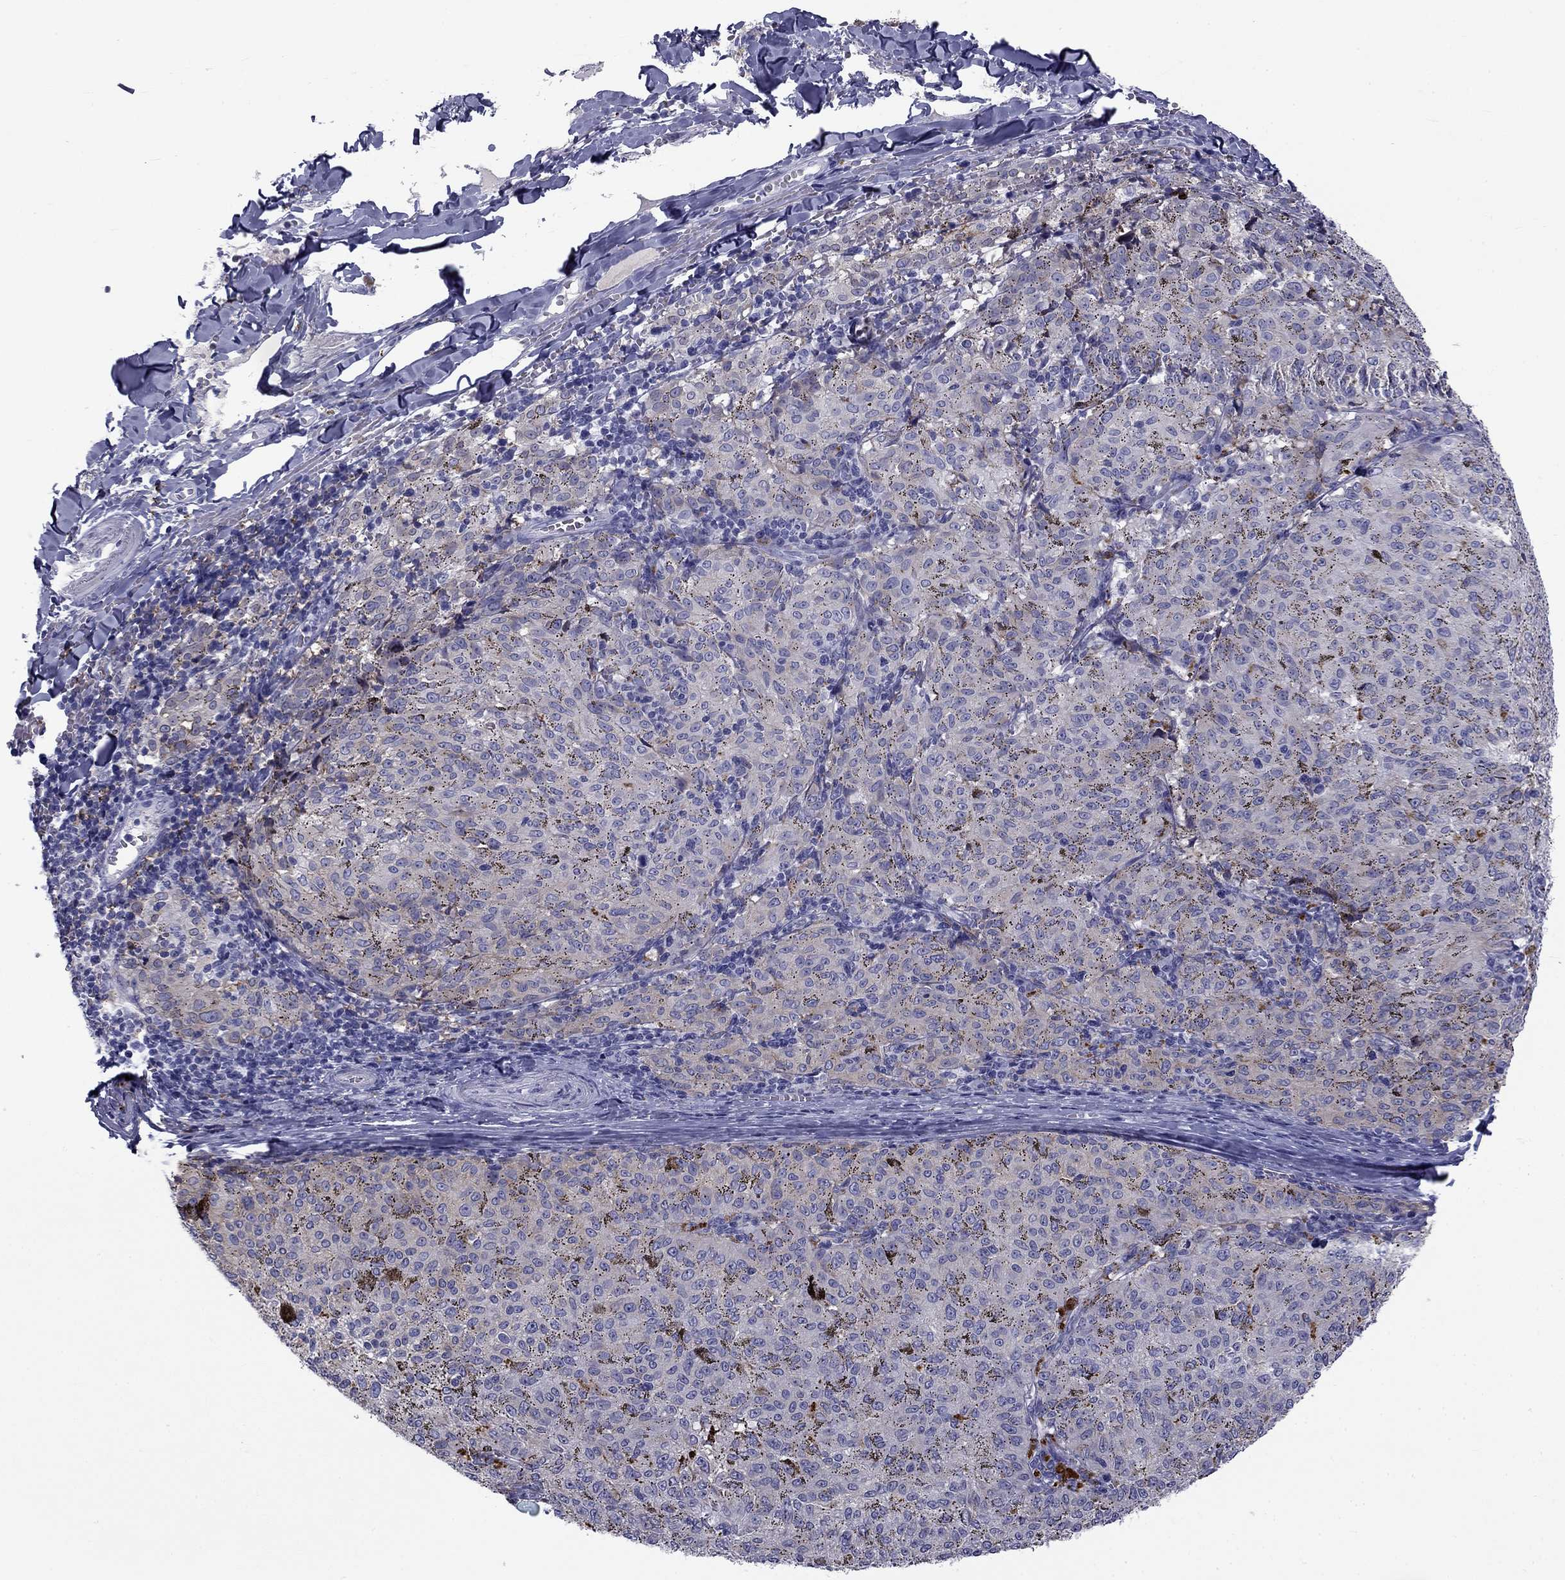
{"staining": {"intensity": "negative", "quantity": "none", "location": "none"}, "tissue": "melanoma", "cell_type": "Tumor cells", "image_type": "cancer", "snomed": [{"axis": "morphology", "description": "Malignant melanoma, NOS"}, {"axis": "topography", "description": "Skin"}], "caption": "Malignant melanoma stained for a protein using immunohistochemistry demonstrates no staining tumor cells.", "gene": "CLPSL2", "patient": {"sex": "female", "age": 72}}